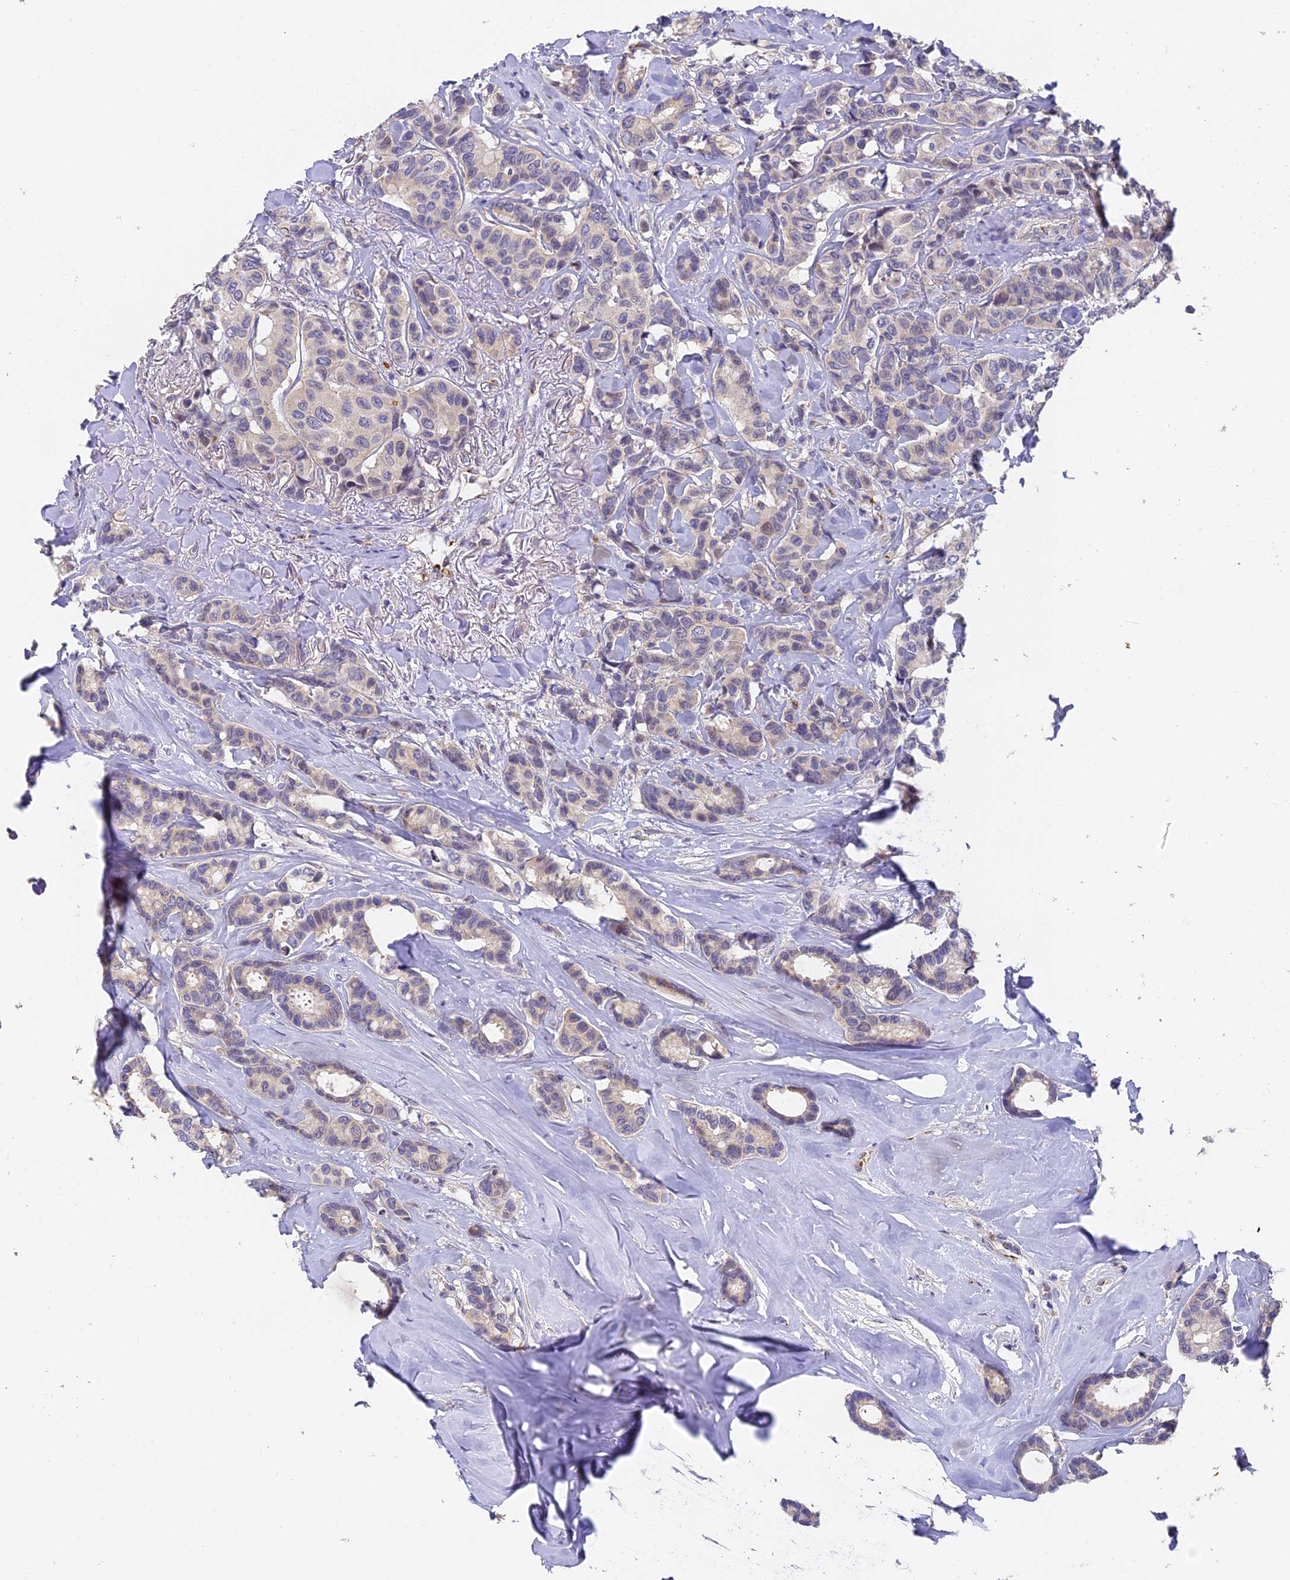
{"staining": {"intensity": "weak", "quantity": "<25%", "location": "cytoplasmic/membranous,nuclear"}, "tissue": "breast cancer", "cell_type": "Tumor cells", "image_type": "cancer", "snomed": [{"axis": "morphology", "description": "Duct carcinoma"}, {"axis": "topography", "description": "Breast"}], "caption": "Breast cancer was stained to show a protein in brown. There is no significant expression in tumor cells.", "gene": "DNAAF10", "patient": {"sex": "female", "age": 87}}